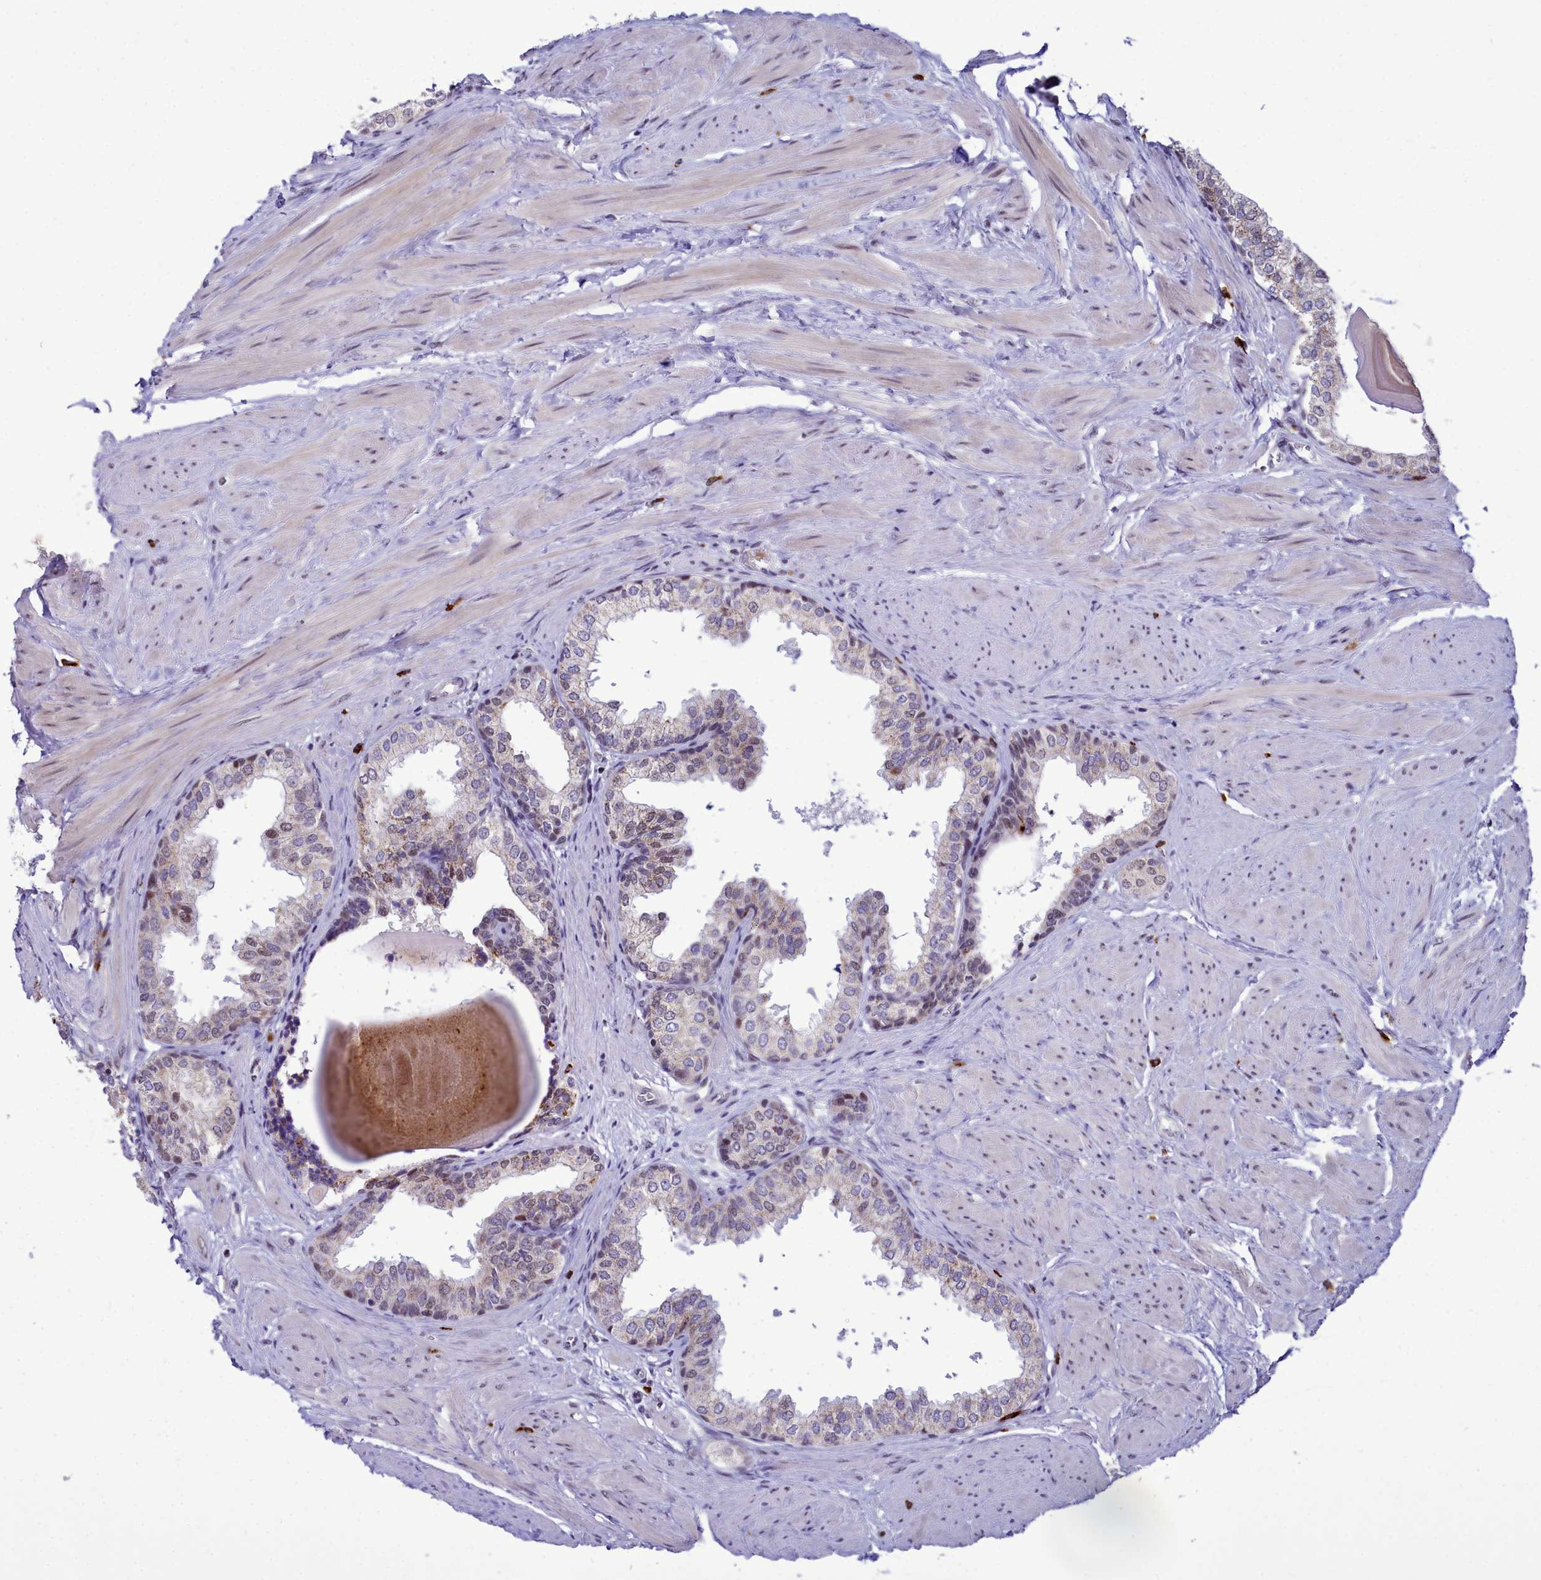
{"staining": {"intensity": "moderate", "quantity": "25%-75%", "location": "cytoplasmic/membranous,nuclear"}, "tissue": "prostate", "cell_type": "Glandular cells", "image_type": "normal", "snomed": [{"axis": "morphology", "description": "Normal tissue, NOS"}, {"axis": "topography", "description": "Prostate"}], "caption": "Immunohistochemical staining of unremarkable human prostate exhibits medium levels of moderate cytoplasmic/membranous,nuclear staining in about 25%-75% of glandular cells.", "gene": "POM121L2", "patient": {"sex": "male", "age": 48}}